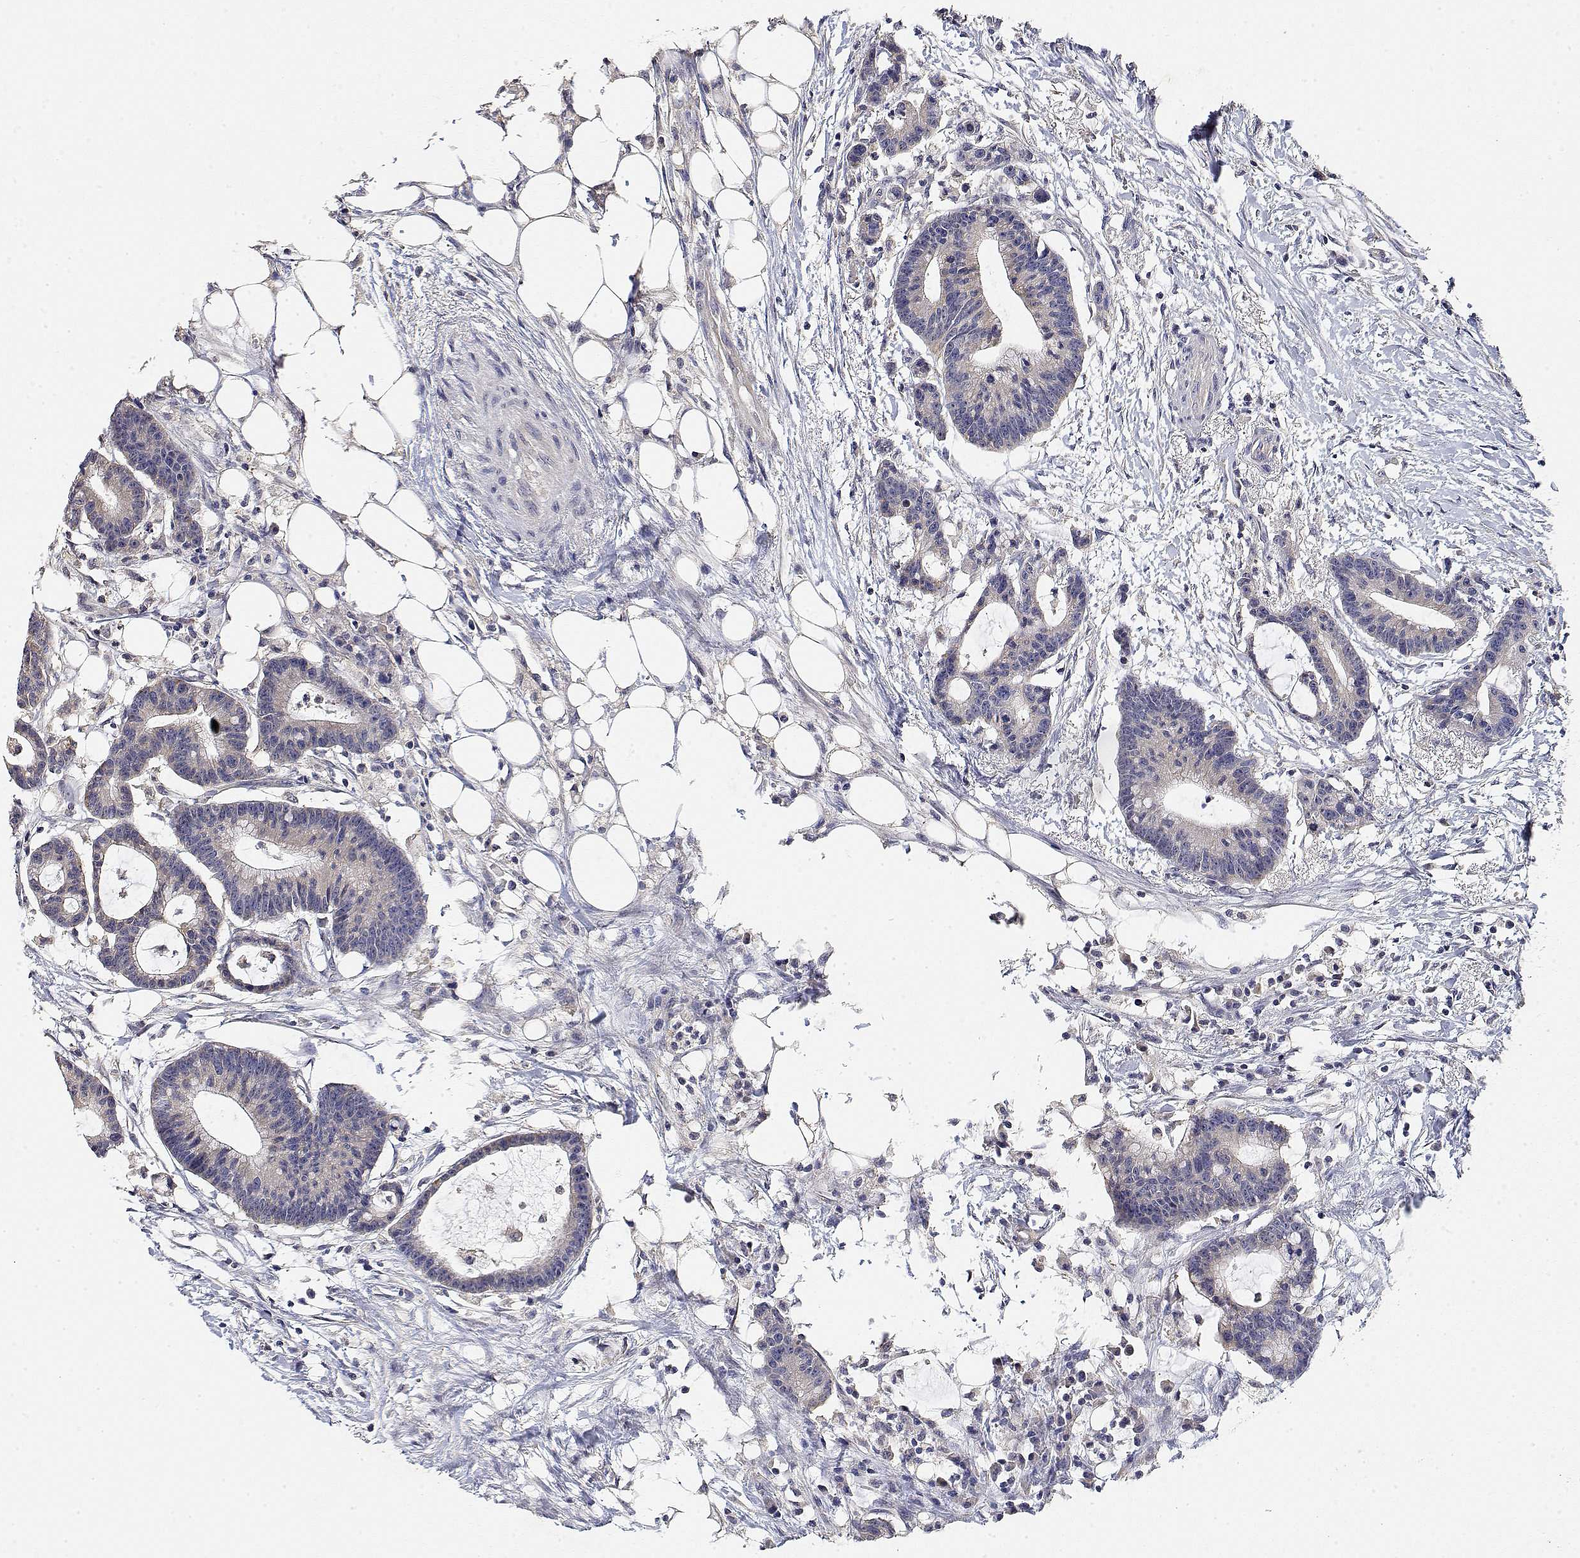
{"staining": {"intensity": "weak", "quantity": "<25%", "location": "cytoplasmic/membranous"}, "tissue": "colorectal cancer", "cell_type": "Tumor cells", "image_type": "cancer", "snomed": [{"axis": "morphology", "description": "Adenocarcinoma, NOS"}, {"axis": "topography", "description": "Colon"}], "caption": "Micrograph shows no significant protein positivity in tumor cells of colorectal cancer.", "gene": "LONRF3", "patient": {"sex": "female", "age": 78}}